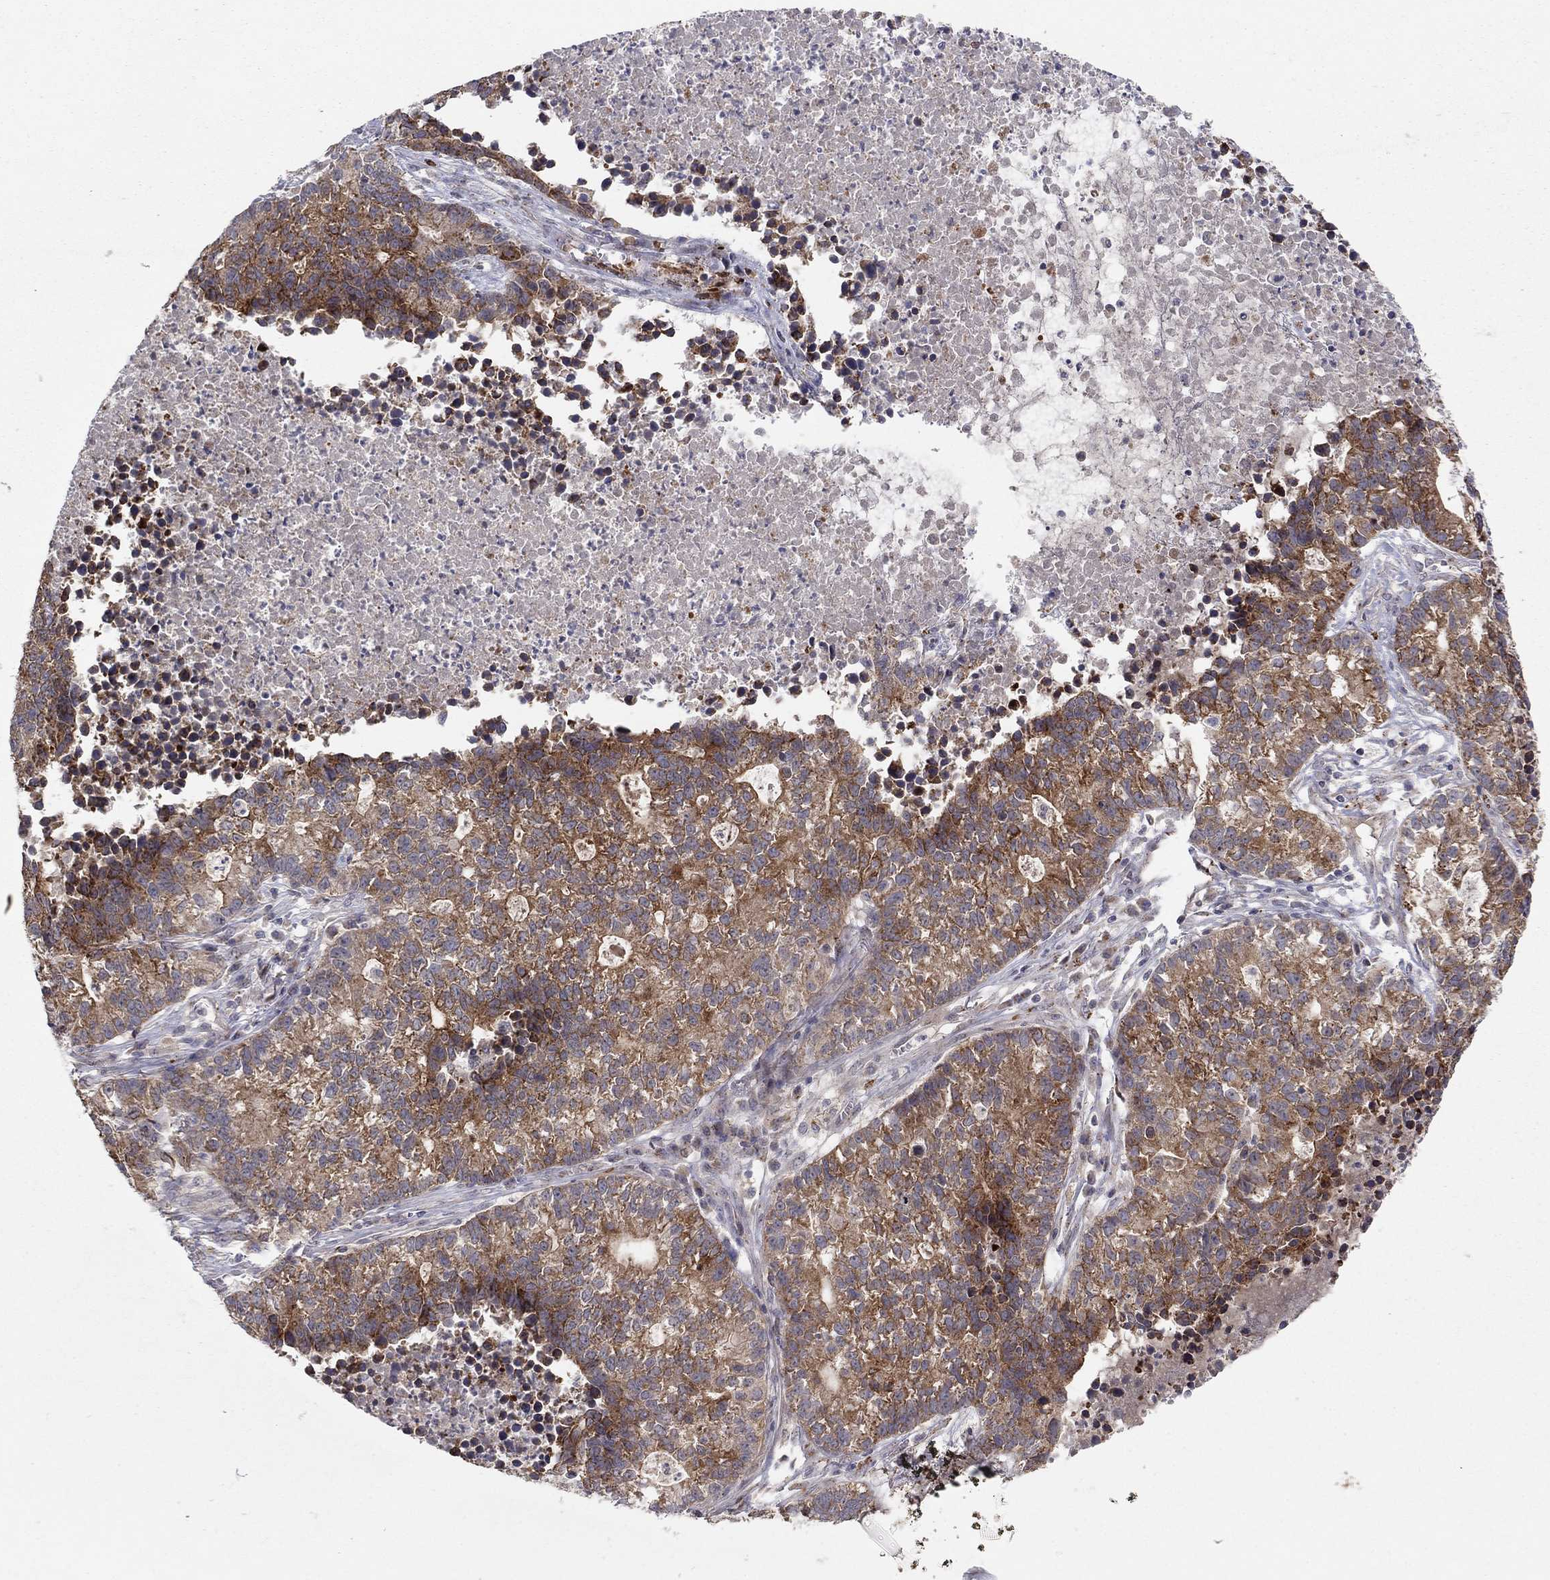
{"staining": {"intensity": "strong", "quantity": ">75%", "location": "cytoplasmic/membranous"}, "tissue": "lung cancer", "cell_type": "Tumor cells", "image_type": "cancer", "snomed": [{"axis": "morphology", "description": "Adenocarcinoma, NOS"}, {"axis": "topography", "description": "Lung"}], "caption": "Lung cancer stained with immunohistochemistry (IHC) displays strong cytoplasmic/membranous expression in about >75% of tumor cells. The protein is shown in brown color, while the nuclei are stained blue.", "gene": "CRACDL", "patient": {"sex": "male", "age": 57}}